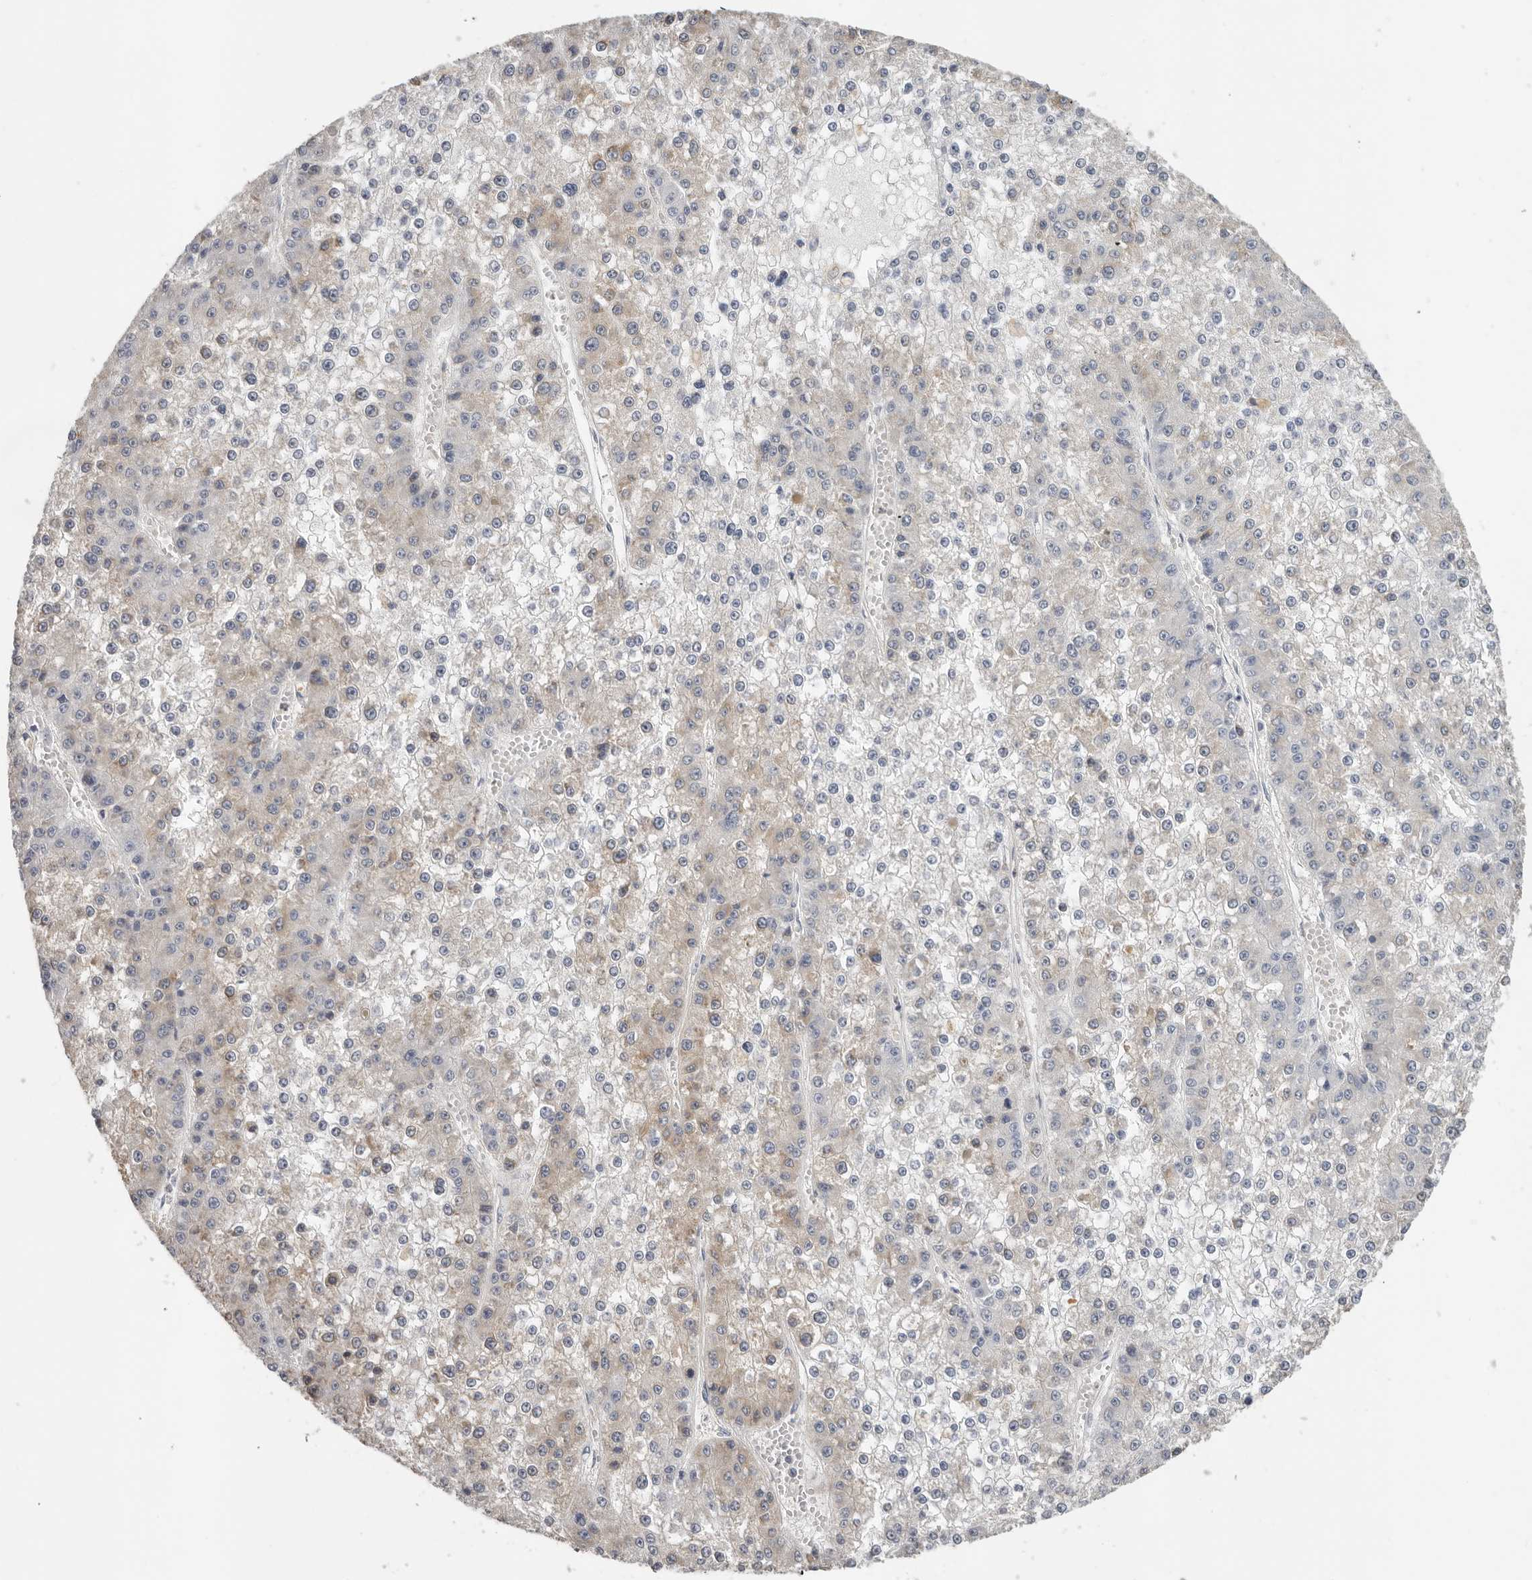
{"staining": {"intensity": "weak", "quantity": "25%-75%", "location": "cytoplasmic/membranous"}, "tissue": "liver cancer", "cell_type": "Tumor cells", "image_type": "cancer", "snomed": [{"axis": "morphology", "description": "Carcinoma, Hepatocellular, NOS"}, {"axis": "topography", "description": "Liver"}], "caption": "High-magnification brightfield microscopy of liver cancer stained with DAB (3,3'-diaminobenzidine) (brown) and counterstained with hematoxylin (blue). tumor cells exhibit weak cytoplasmic/membranous positivity is seen in about25%-75% of cells. (Stains: DAB in brown, nuclei in blue, Microscopy: brightfield microscopy at high magnification).", "gene": "WDTC1", "patient": {"sex": "female", "age": 73}}